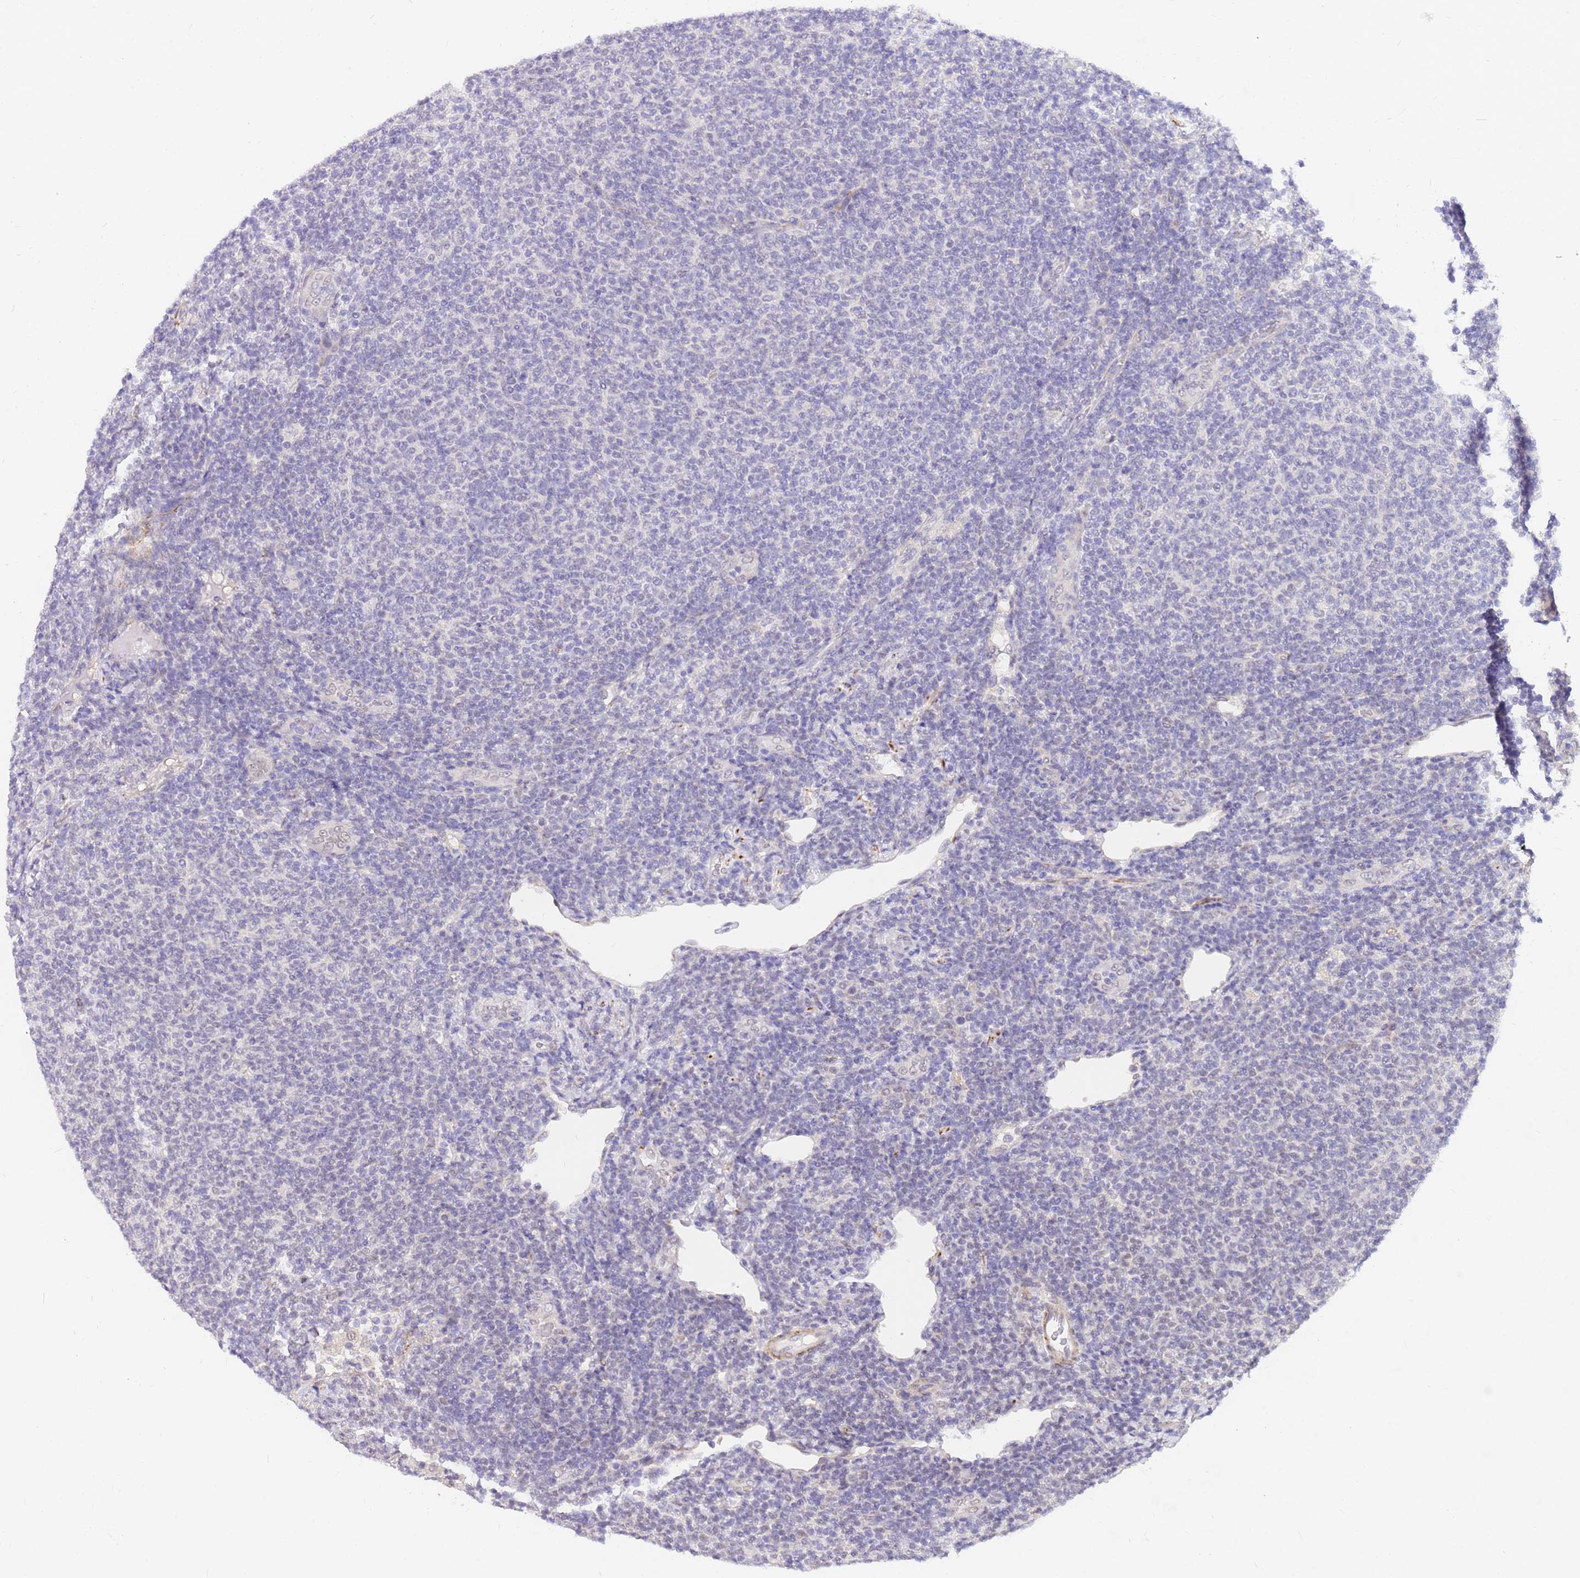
{"staining": {"intensity": "negative", "quantity": "none", "location": "none"}, "tissue": "lymphoma", "cell_type": "Tumor cells", "image_type": "cancer", "snomed": [{"axis": "morphology", "description": "Malignant lymphoma, non-Hodgkin's type, Low grade"}, {"axis": "topography", "description": "Lymph node"}], "caption": "Photomicrograph shows no protein positivity in tumor cells of low-grade malignant lymphoma, non-Hodgkin's type tissue.", "gene": "S100PBP", "patient": {"sex": "male", "age": 66}}